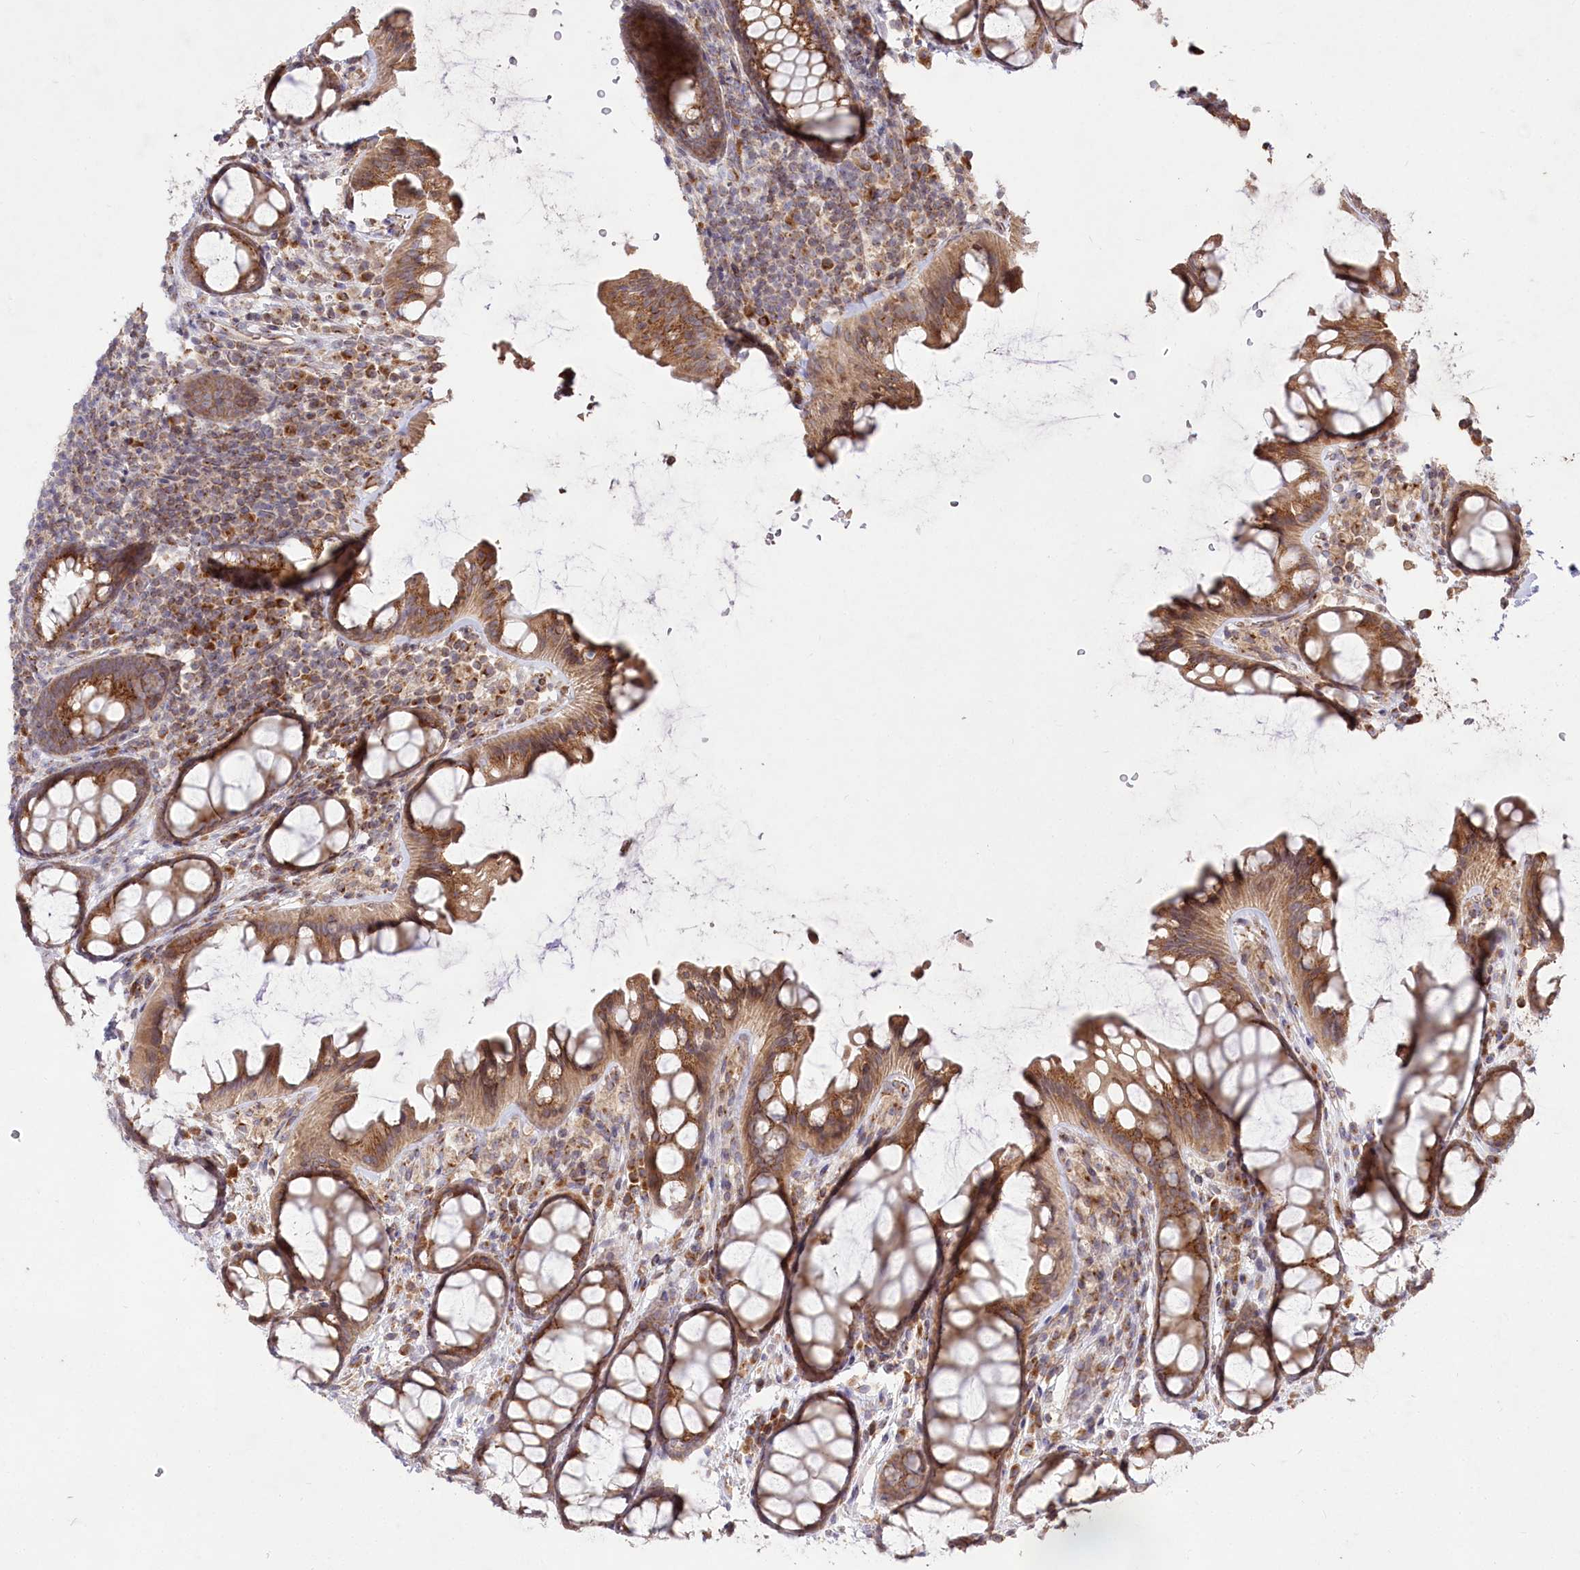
{"staining": {"intensity": "moderate", "quantity": ">75%", "location": "cytoplasmic/membranous"}, "tissue": "colon", "cell_type": "Endothelial cells", "image_type": "normal", "snomed": [{"axis": "morphology", "description": "Normal tissue, NOS"}, {"axis": "topography", "description": "Colon"}], "caption": "Benign colon was stained to show a protein in brown. There is medium levels of moderate cytoplasmic/membranous positivity in approximately >75% of endothelial cells.", "gene": "STT3B", "patient": {"sex": "female", "age": 82}}